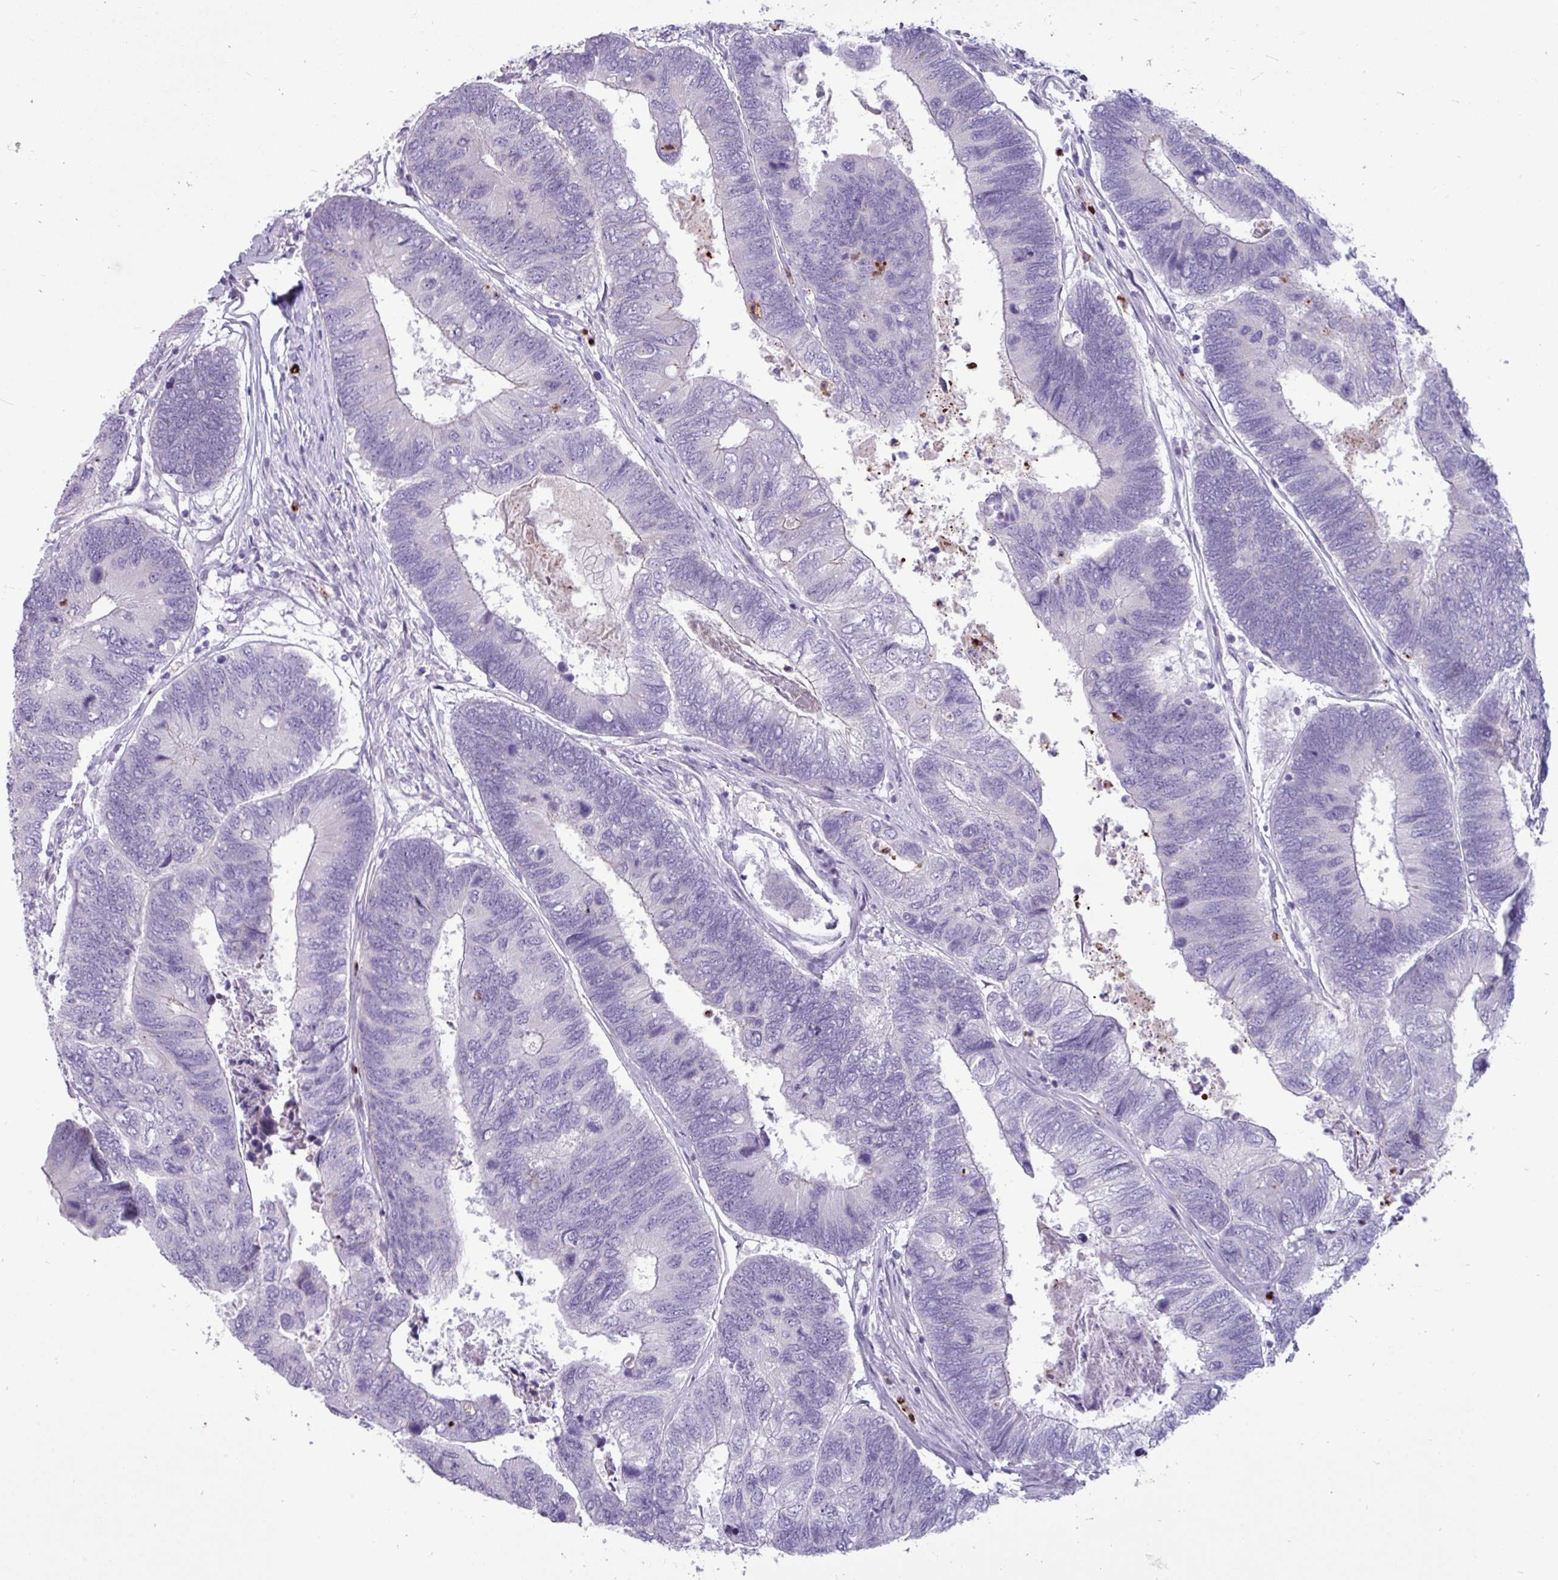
{"staining": {"intensity": "negative", "quantity": "none", "location": "none"}, "tissue": "colorectal cancer", "cell_type": "Tumor cells", "image_type": "cancer", "snomed": [{"axis": "morphology", "description": "Adenocarcinoma, NOS"}, {"axis": "topography", "description": "Colon"}], "caption": "The micrograph displays no significant expression in tumor cells of colorectal adenocarcinoma.", "gene": "TRIM39", "patient": {"sex": "female", "age": 67}}